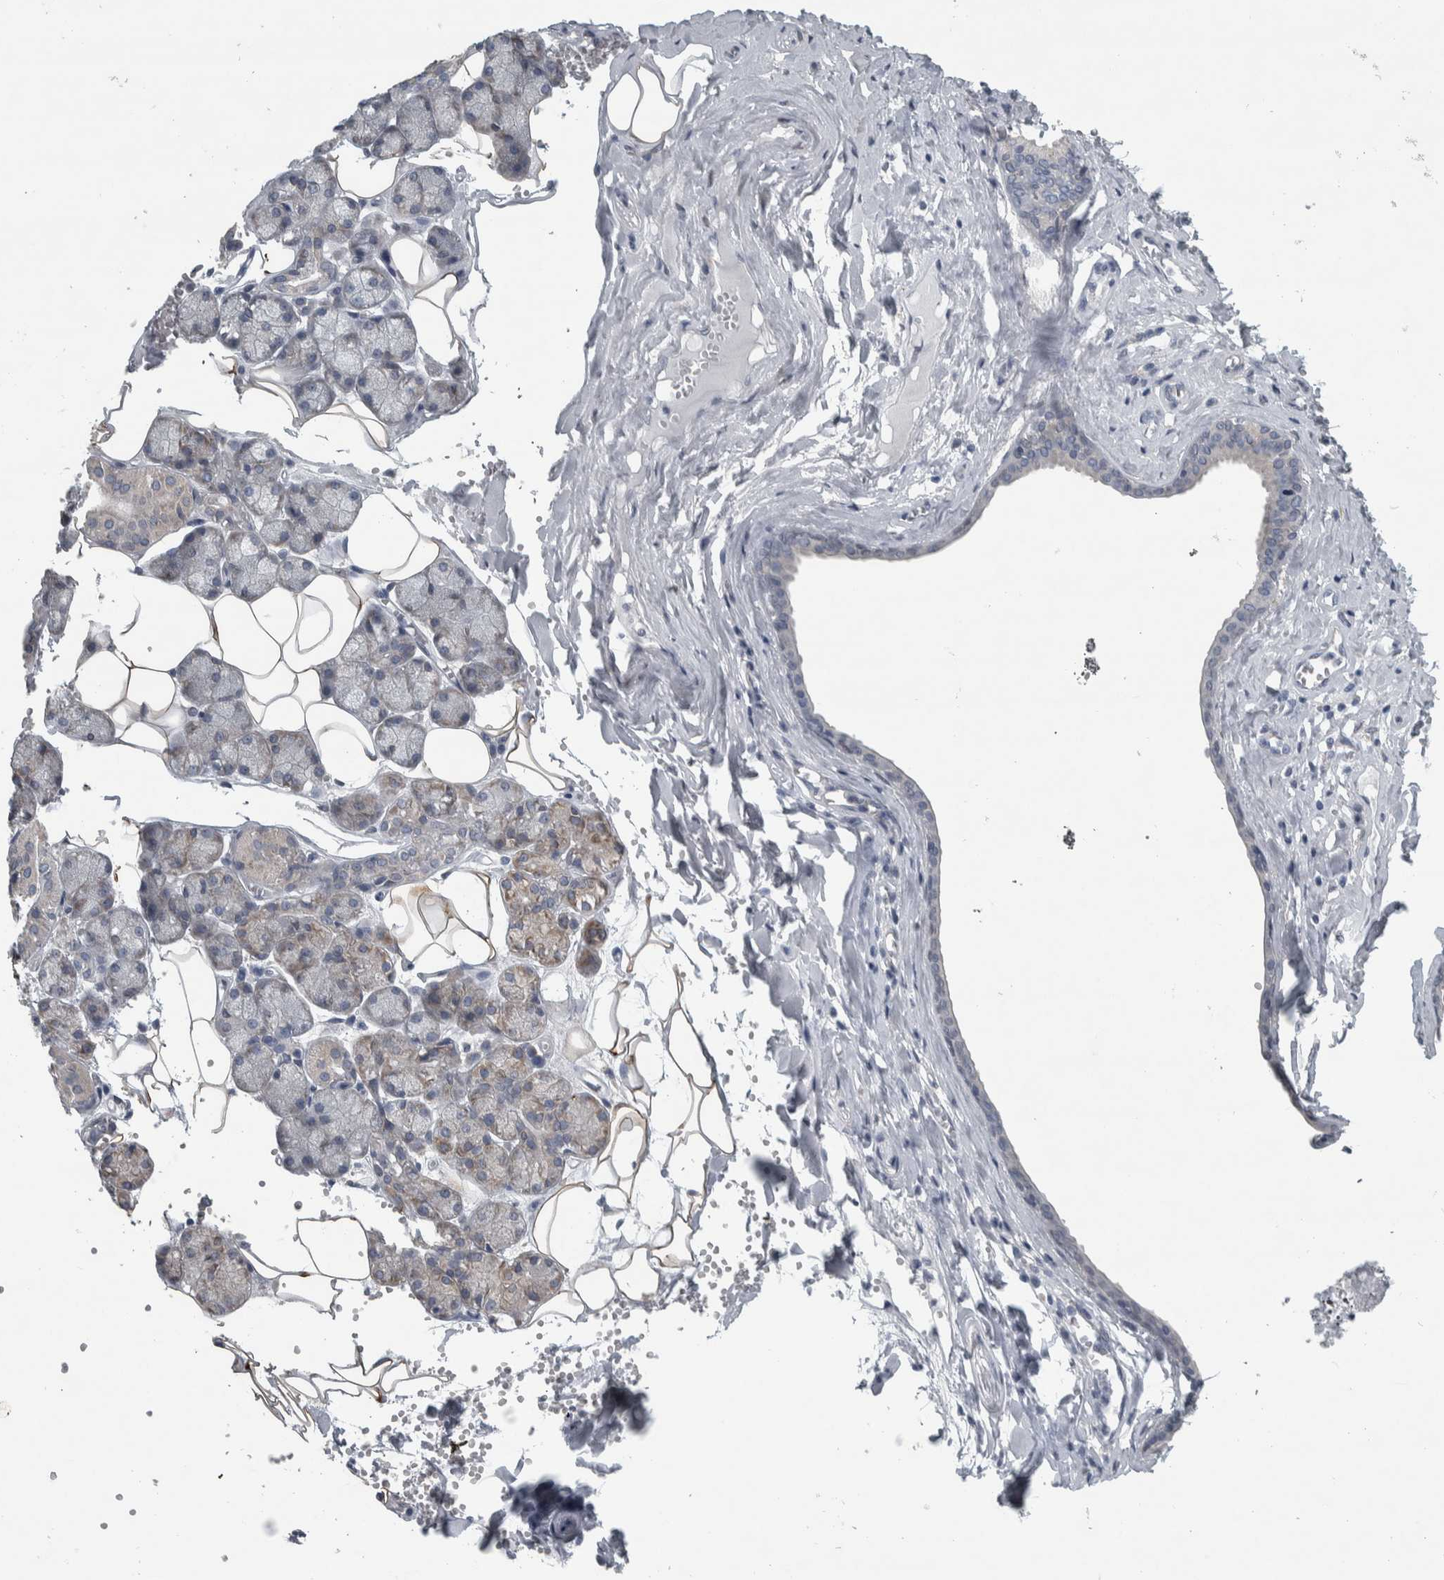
{"staining": {"intensity": "moderate", "quantity": "25%-75%", "location": "cytoplasmic/membranous"}, "tissue": "salivary gland", "cell_type": "Glandular cells", "image_type": "normal", "snomed": [{"axis": "morphology", "description": "Normal tissue, NOS"}, {"axis": "topography", "description": "Salivary gland"}], "caption": "Immunohistochemical staining of normal salivary gland exhibits medium levels of moderate cytoplasmic/membranous positivity in about 25%-75% of glandular cells.", "gene": "SIGMAR1", "patient": {"sex": "male", "age": 62}}